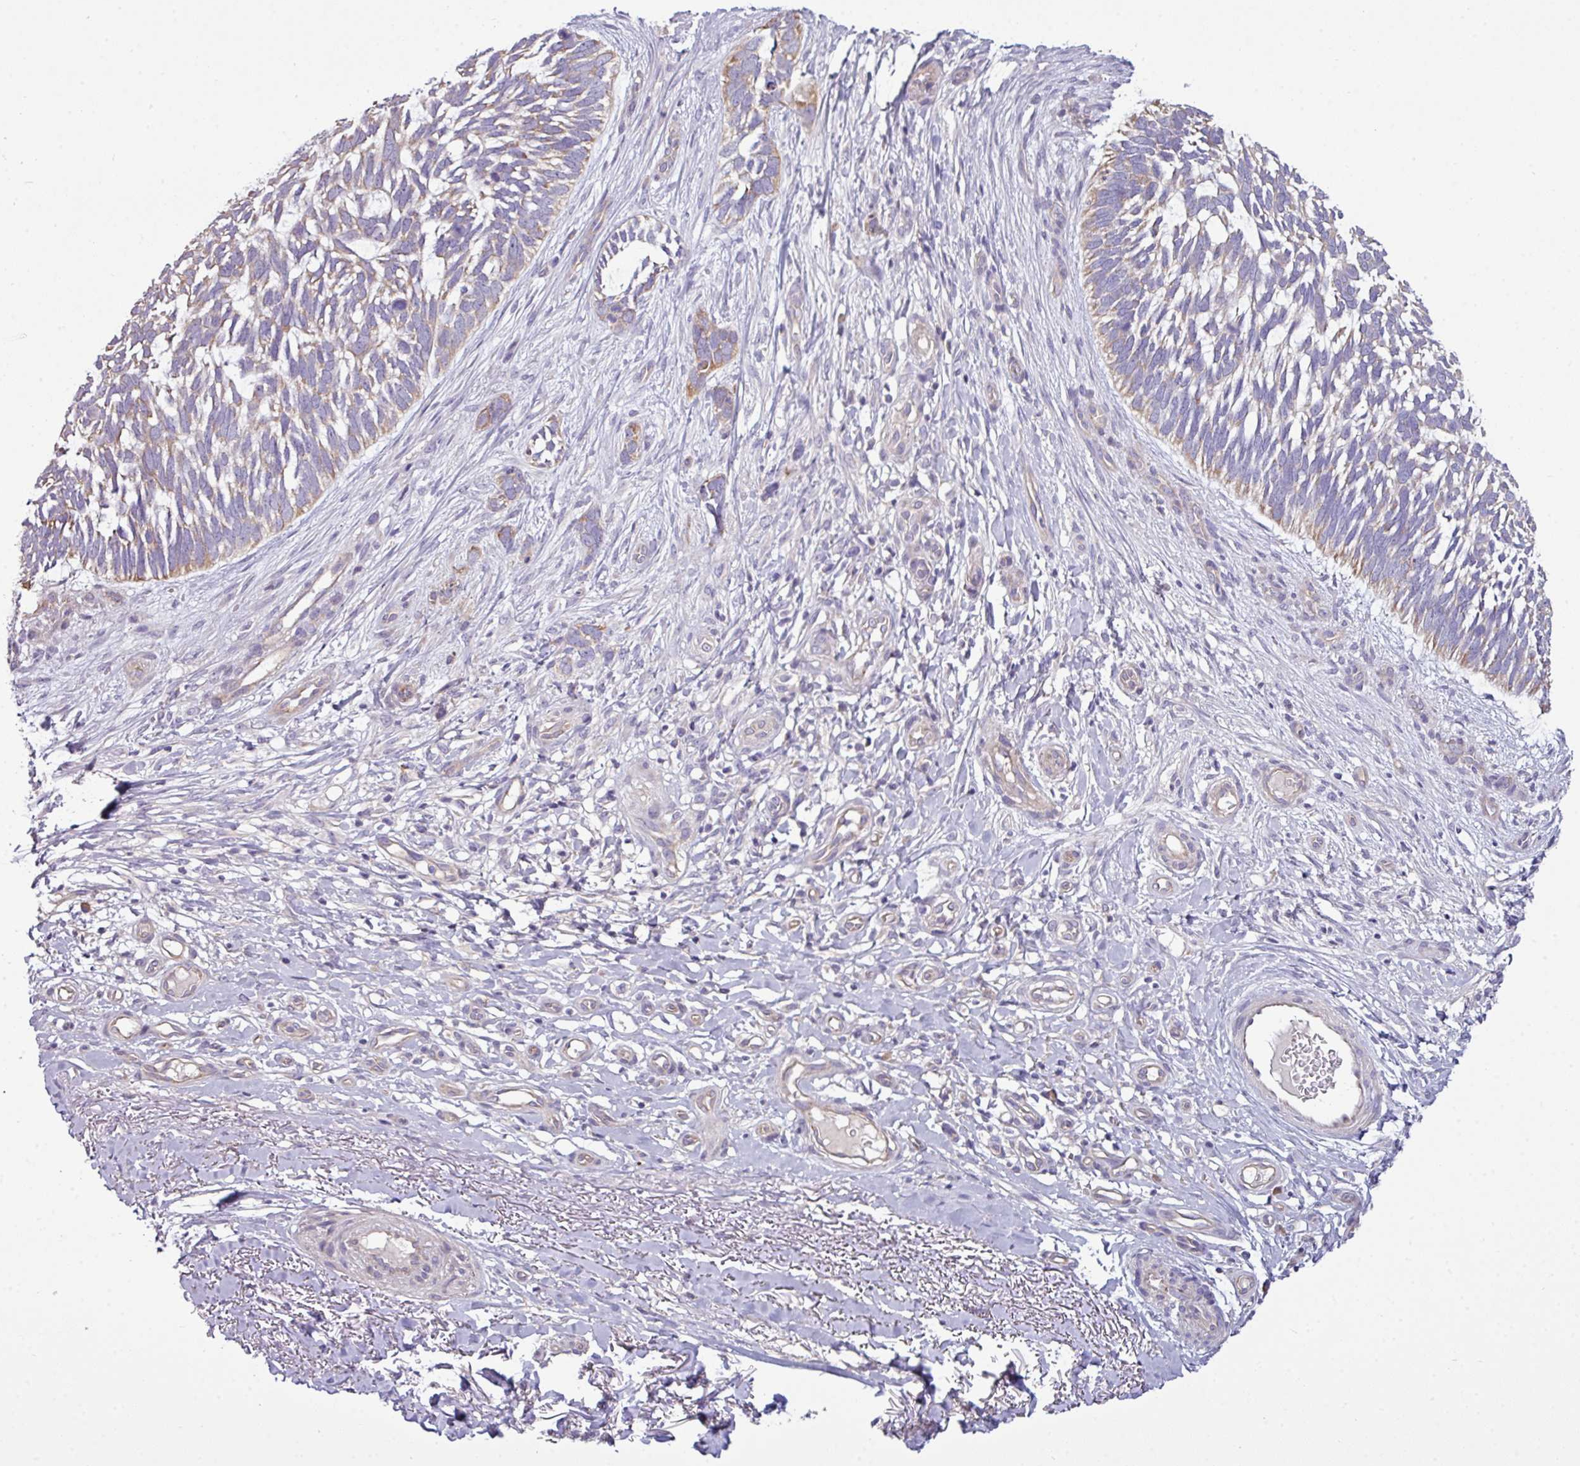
{"staining": {"intensity": "weak", "quantity": "<25%", "location": "cytoplasmic/membranous"}, "tissue": "skin cancer", "cell_type": "Tumor cells", "image_type": "cancer", "snomed": [{"axis": "morphology", "description": "Basal cell carcinoma"}, {"axis": "topography", "description": "Skin"}], "caption": "Immunohistochemistry image of human skin cancer (basal cell carcinoma) stained for a protein (brown), which exhibits no expression in tumor cells.", "gene": "AGAP5", "patient": {"sex": "male", "age": 88}}